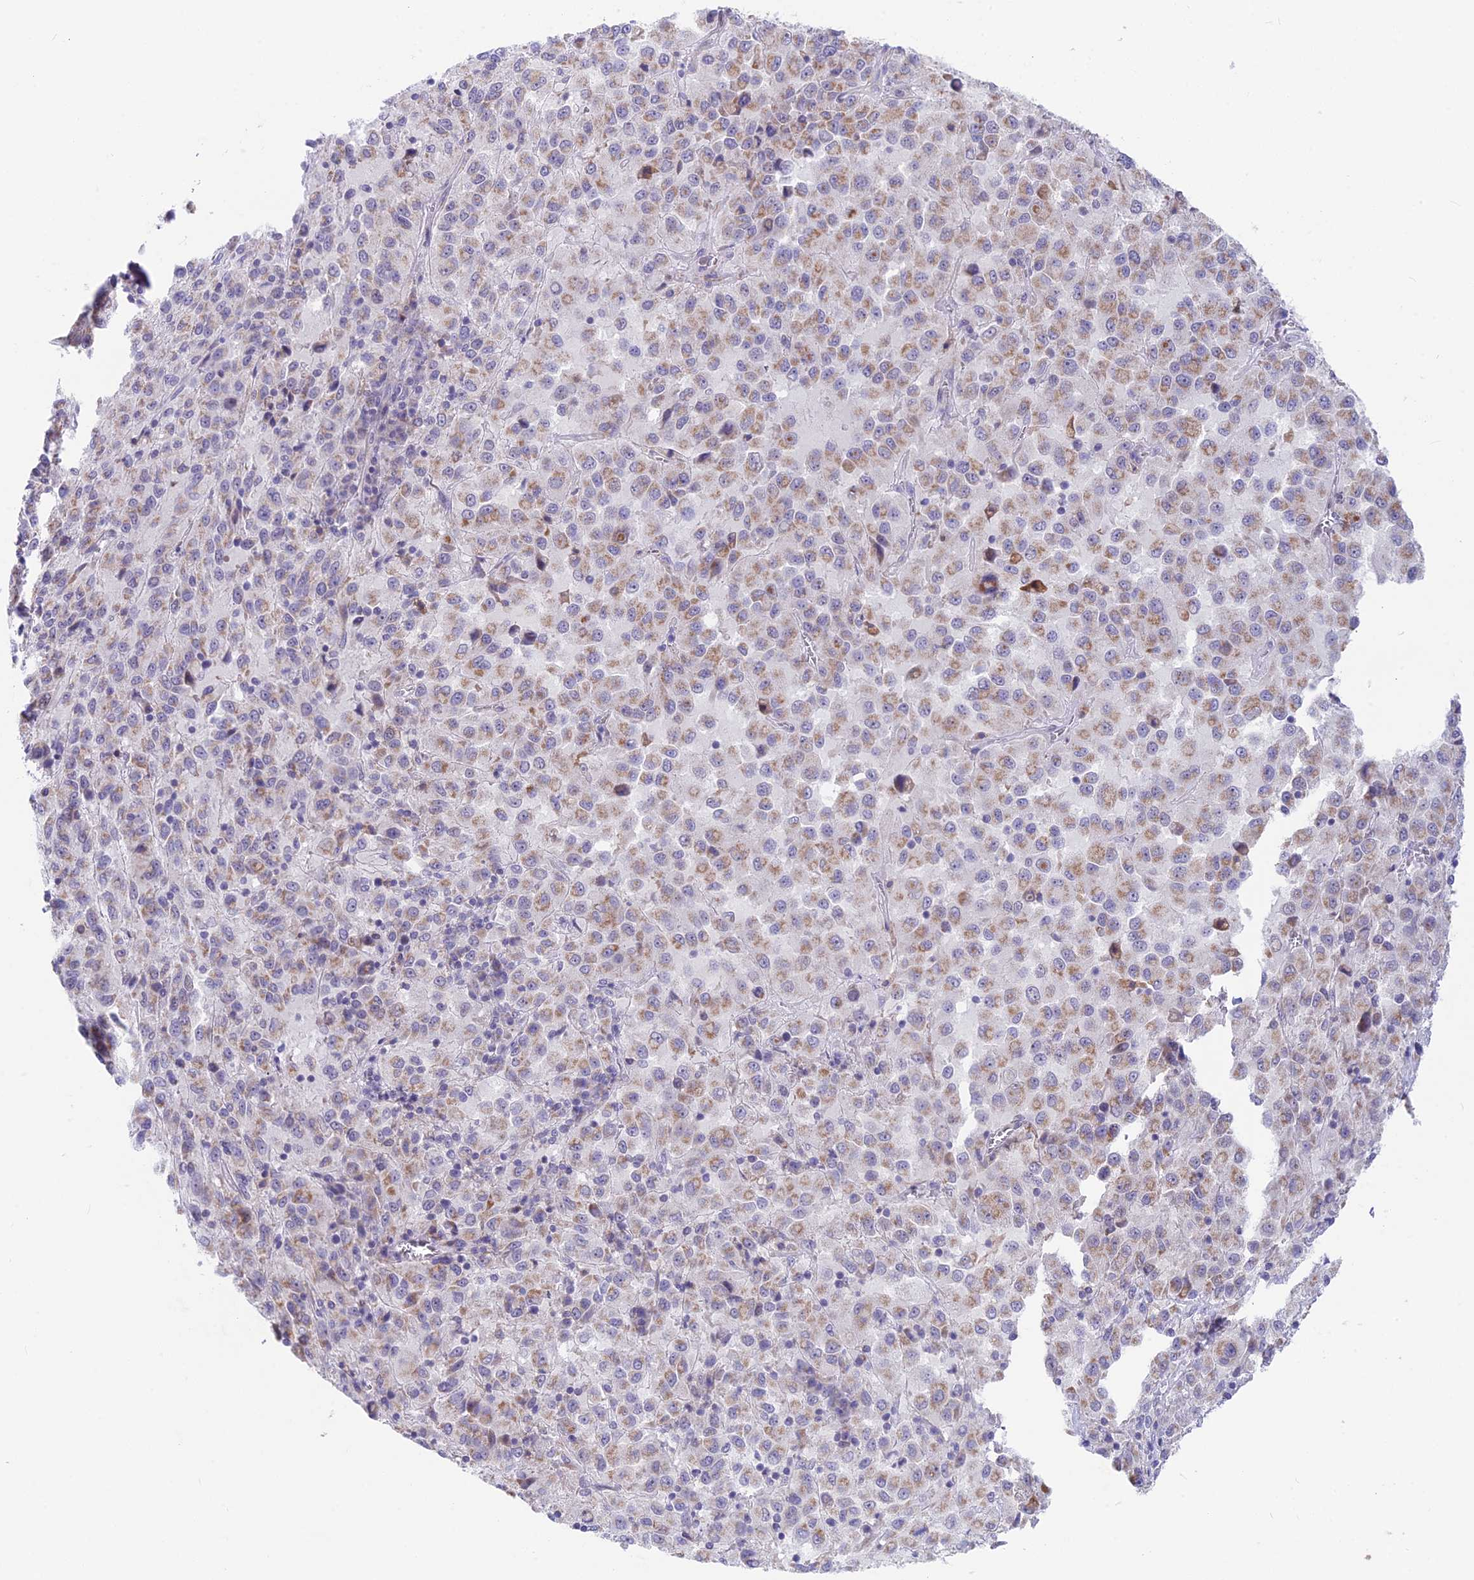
{"staining": {"intensity": "weak", "quantity": ">75%", "location": "cytoplasmic/membranous"}, "tissue": "melanoma", "cell_type": "Tumor cells", "image_type": "cancer", "snomed": [{"axis": "morphology", "description": "Malignant melanoma, Metastatic site"}, {"axis": "topography", "description": "Lung"}], "caption": "Immunohistochemical staining of melanoma exhibits low levels of weak cytoplasmic/membranous protein staining in approximately >75% of tumor cells. The staining is performed using DAB (3,3'-diaminobenzidine) brown chromogen to label protein expression. The nuclei are counter-stained blue using hematoxylin.", "gene": "PLAC9", "patient": {"sex": "male", "age": 64}}